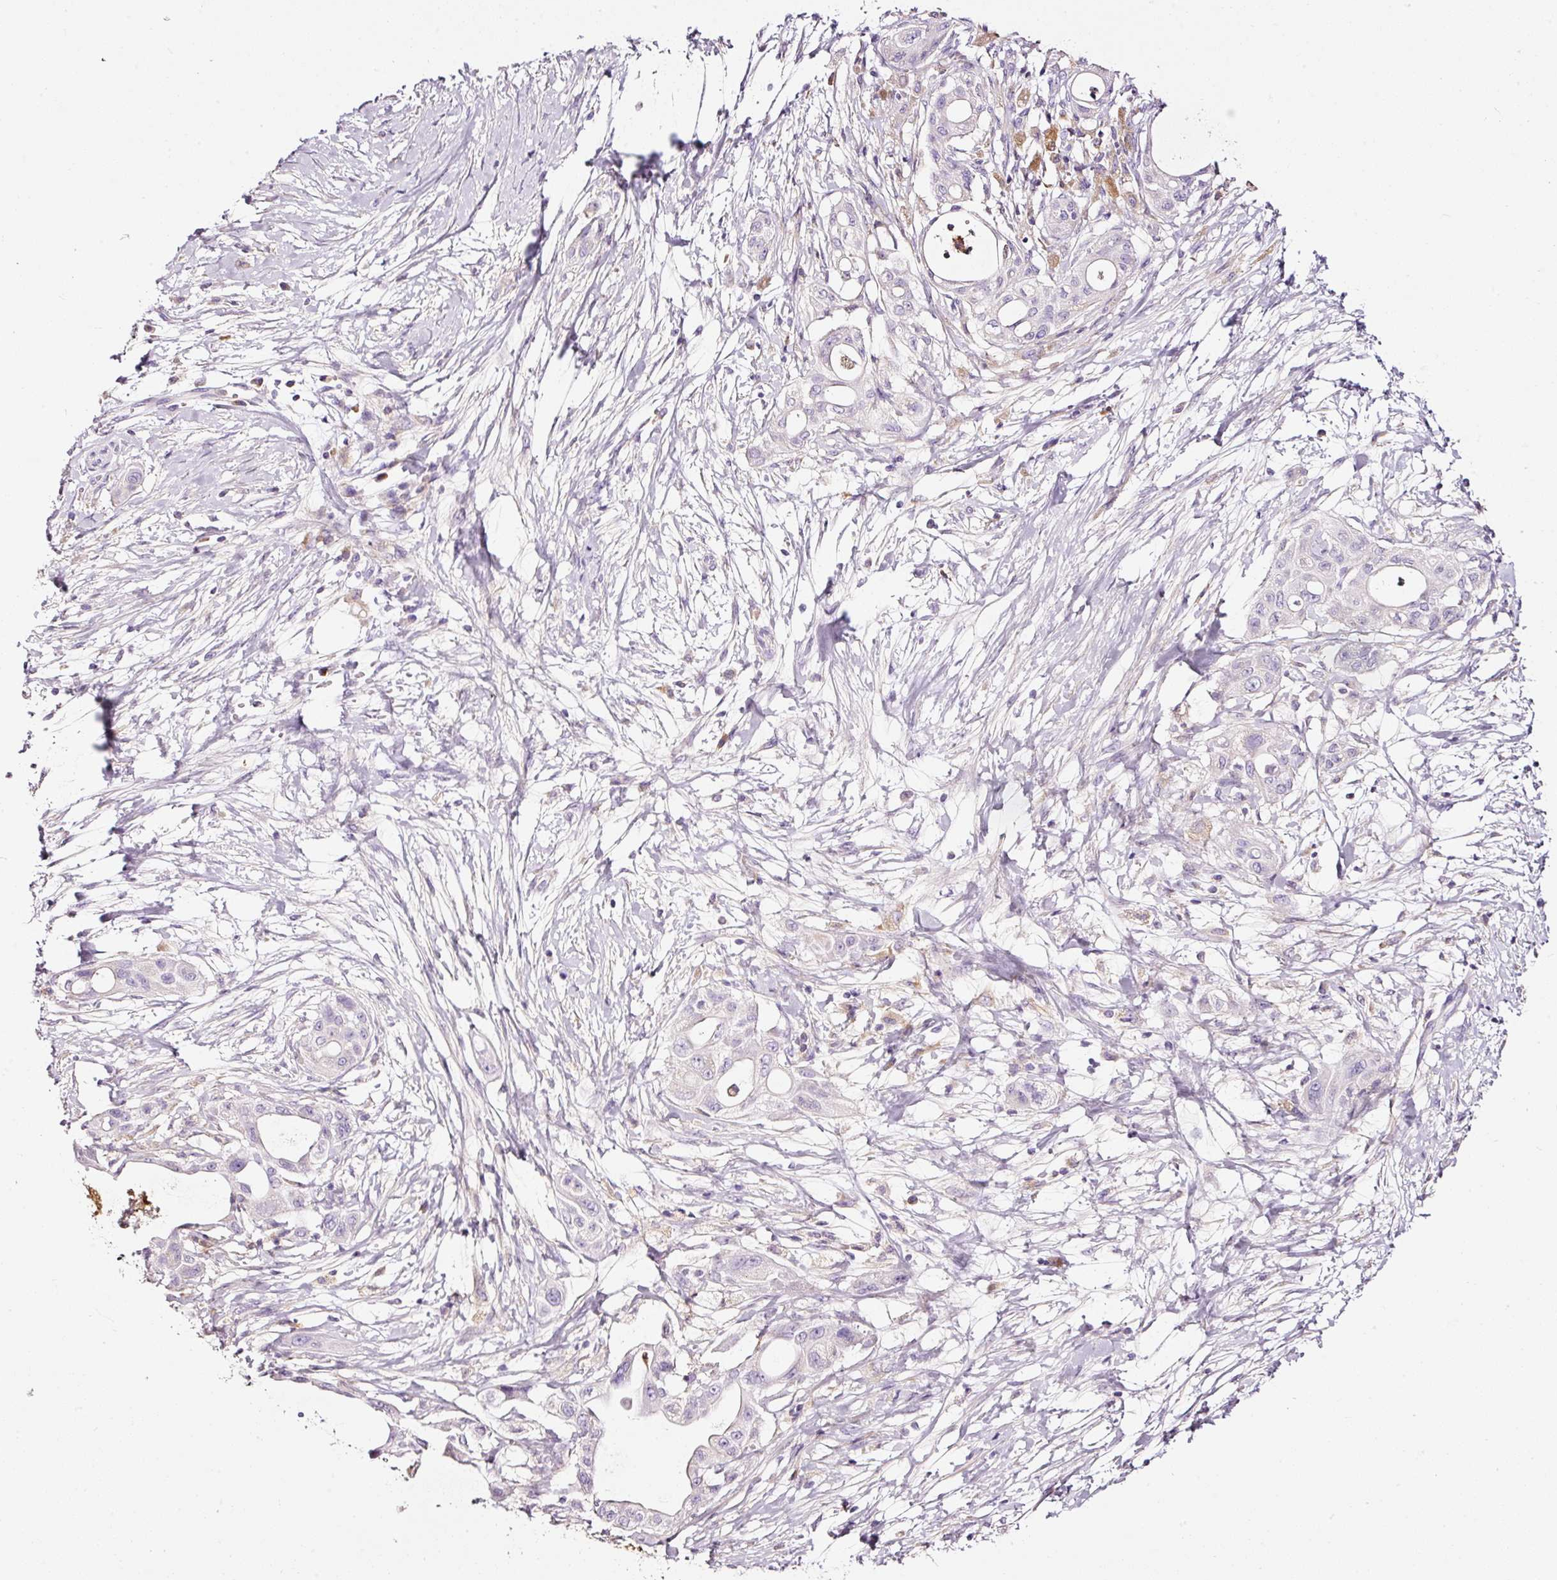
{"staining": {"intensity": "negative", "quantity": "none", "location": "none"}, "tissue": "pancreatic cancer", "cell_type": "Tumor cells", "image_type": "cancer", "snomed": [{"axis": "morphology", "description": "Adenocarcinoma, NOS"}, {"axis": "topography", "description": "Pancreas"}], "caption": "Pancreatic cancer (adenocarcinoma) was stained to show a protein in brown. There is no significant positivity in tumor cells.", "gene": "CYB561A3", "patient": {"sex": "male", "age": 68}}